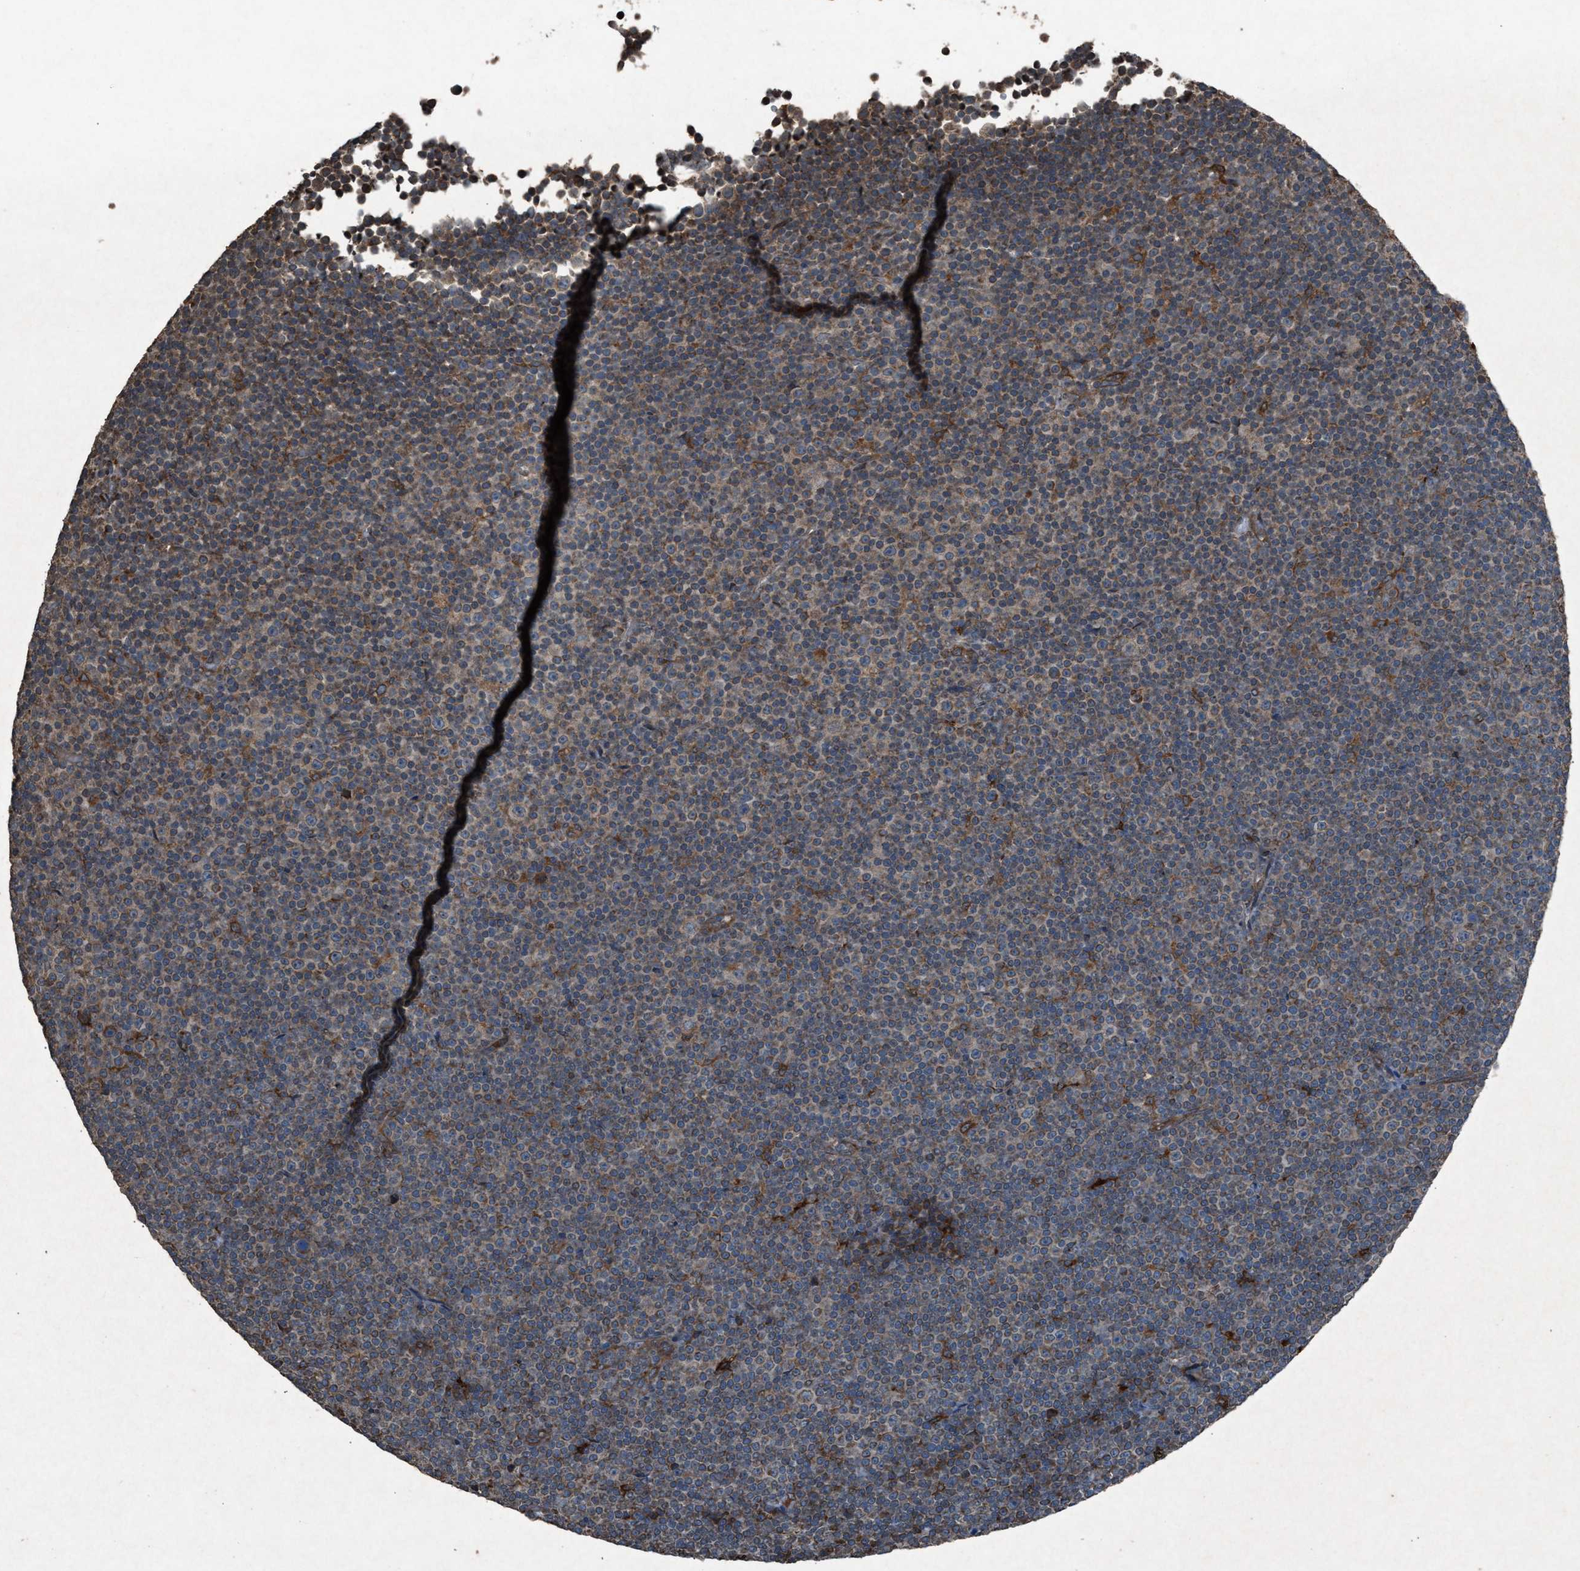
{"staining": {"intensity": "weak", "quantity": "25%-75%", "location": "cytoplasmic/membranous"}, "tissue": "lymphoma", "cell_type": "Tumor cells", "image_type": "cancer", "snomed": [{"axis": "morphology", "description": "Malignant lymphoma, non-Hodgkin's type, Low grade"}, {"axis": "topography", "description": "Lymph node"}], "caption": "Protein expression analysis of human lymphoma reveals weak cytoplasmic/membranous positivity in approximately 25%-75% of tumor cells.", "gene": "CALR", "patient": {"sex": "female", "age": 67}}